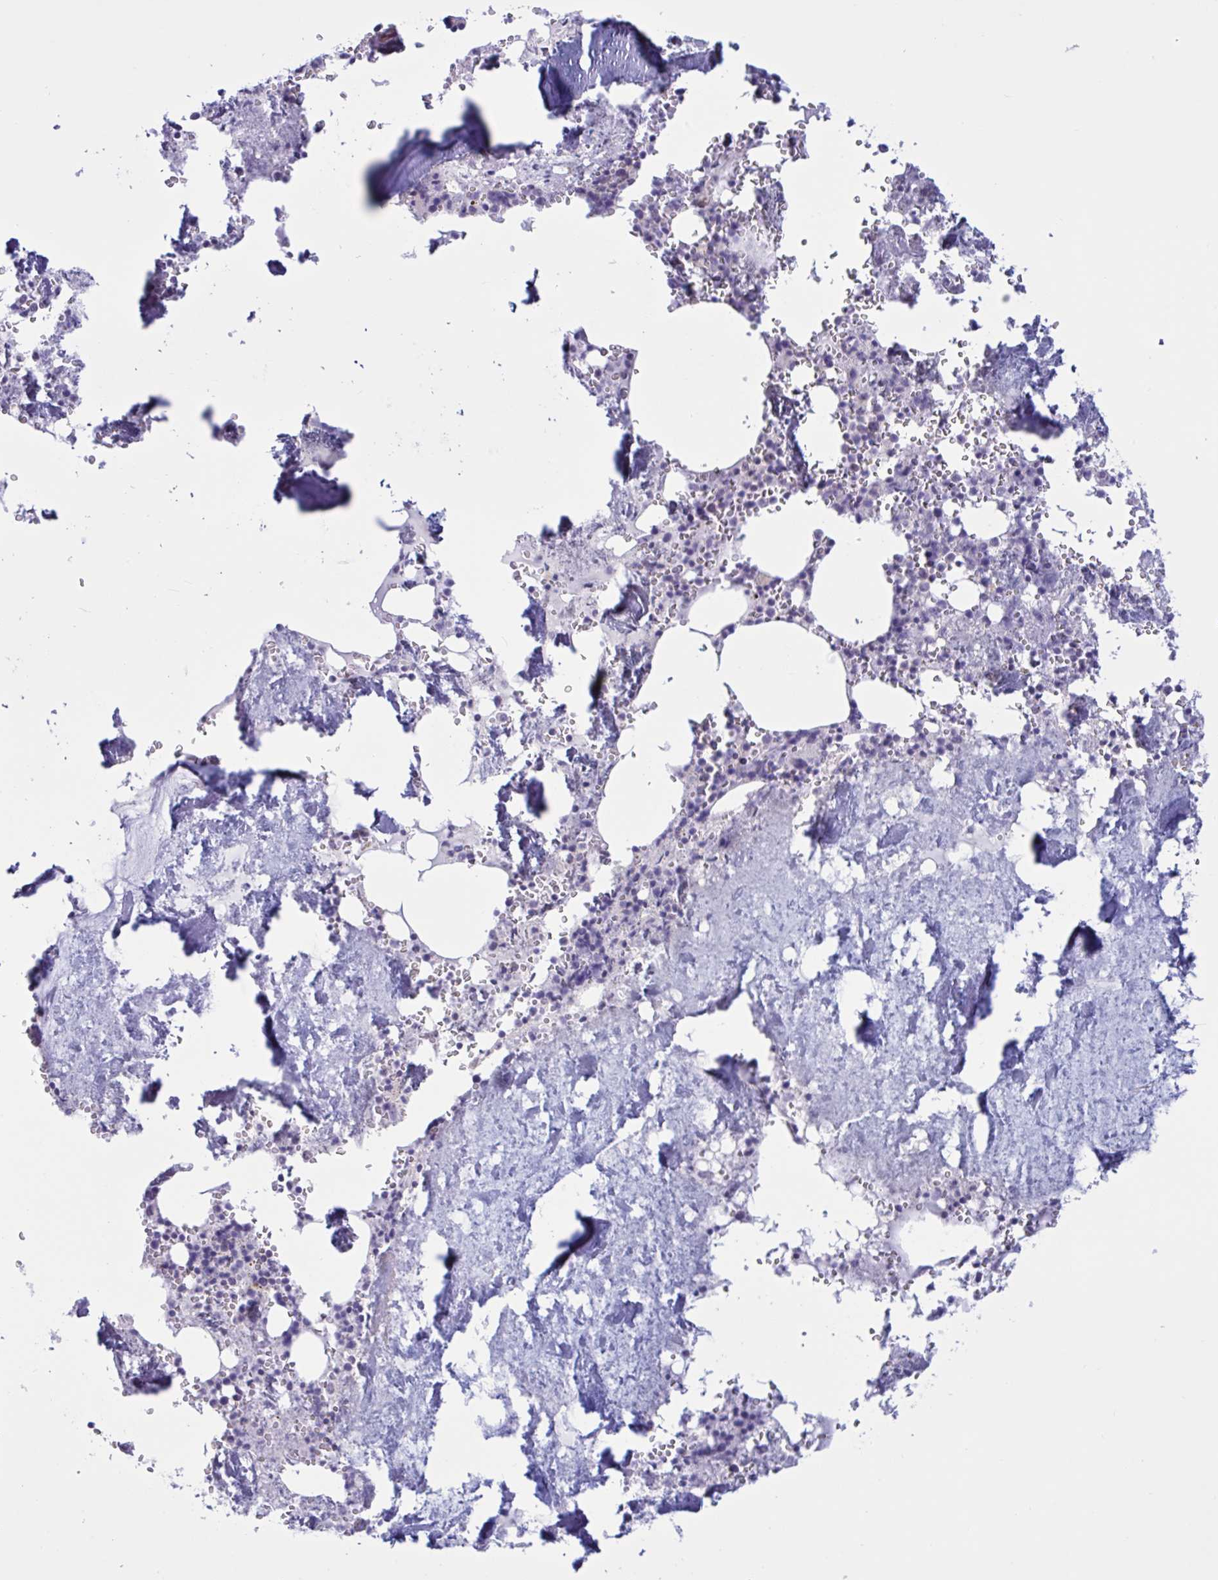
{"staining": {"intensity": "negative", "quantity": "none", "location": "none"}, "tissue": "bone marrow", "cell_type": "Hematopoietic cells", "image_type": "normal", "snomed": [{"axis": "morphology", "description": "Normal tissue, NOS"}, {"axis": "topography", "description": "Bone marrow"}], "caption": "The micrograph demonstrates no significant staining in hematopoietic cells of bone marrow.", "gene": "DOCK11", "patient": {"sex": "male", "age": 54}}